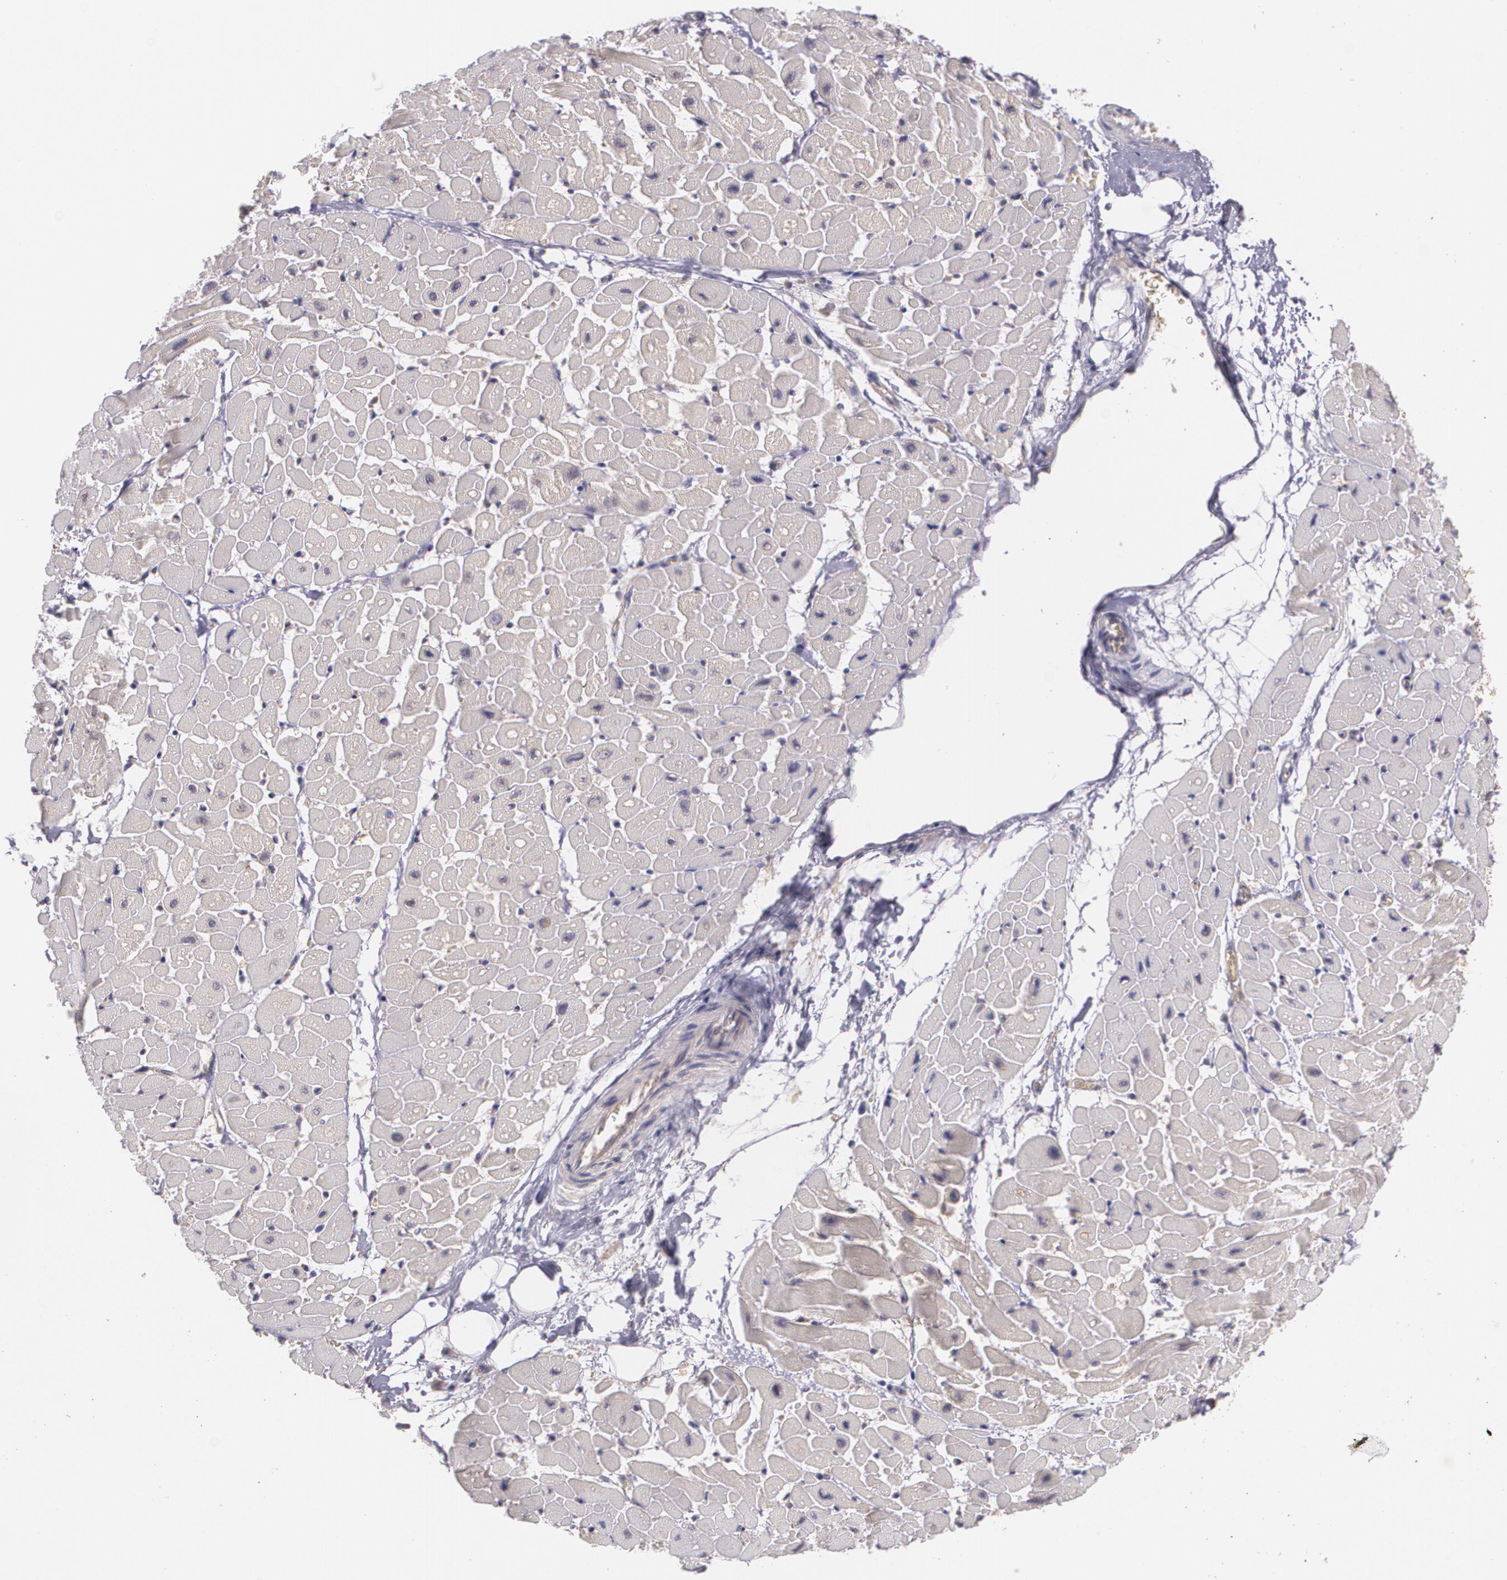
{"staining": {"intensity": "weak", "quantity": ">75%", "location": "cytoplasmic/membranous"}, "tissue": "heart muscle", "cell_type": "Cardiomyocytes", "image_type": "normal", "snomed": [{"axis": "morphology", "description": "Normal tissue, NOS"}, {"axis": "topography", "description": "Heart"}], "caption": "An immunohistochemistry image of normal tissue is shown. Protein staining in brown highlights weak cytoplasmic/membranous positivity in heart muscle within cardiomyocytes. (DAB = brown stain, brightfield microscopy at high magnification).", "gene": "CCL17", "patient": {"sex": "male", "age": 45}}